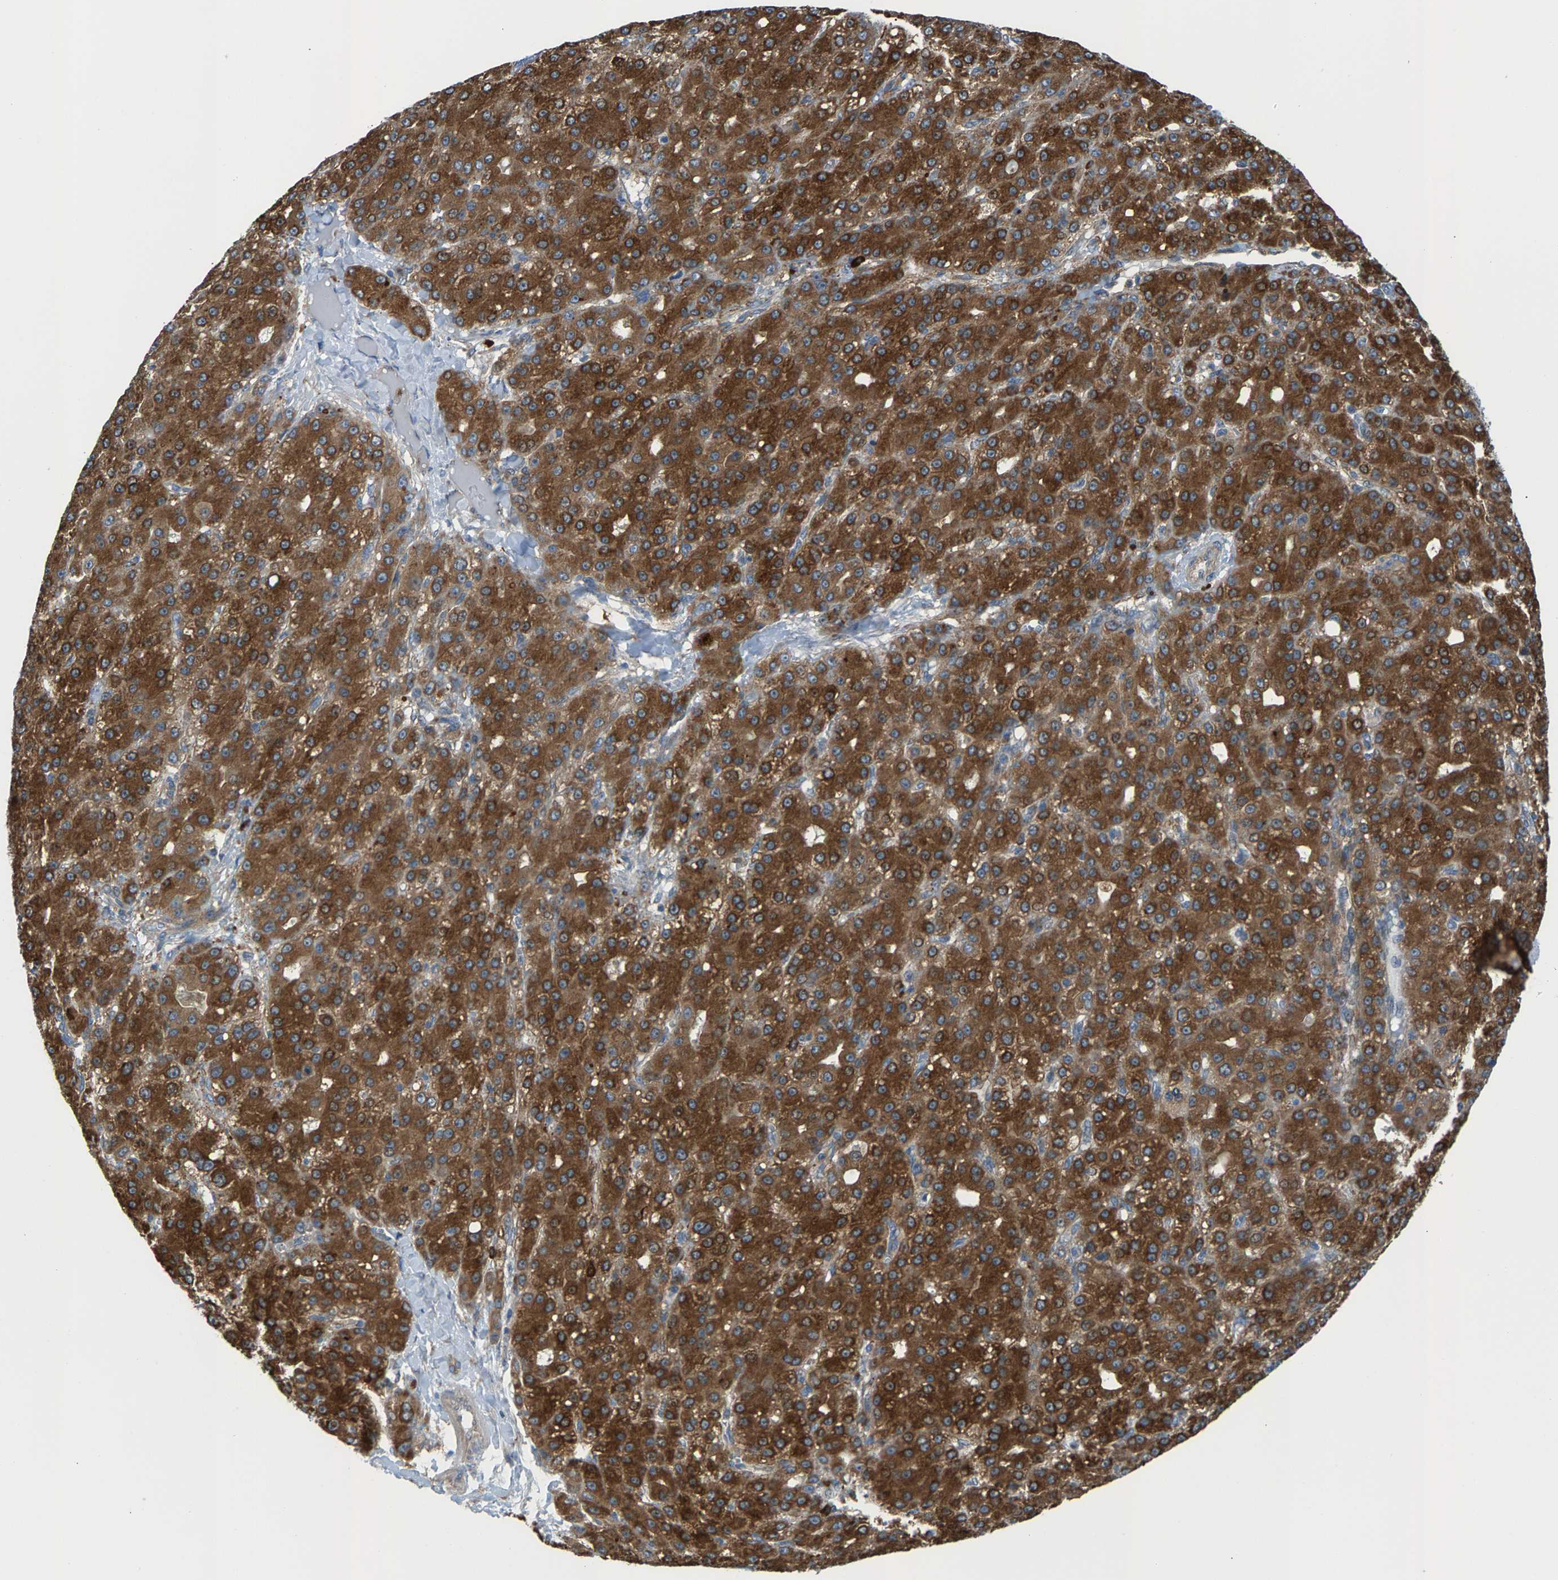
{"staining": {"intensity": "strong", "quantity": ">75%", "location": "cytoplasmic/membranous"}, "tissue": "liver cancer", "cell_type": "Tumor cells", "image_type": "cancer", "snomed": [{"axis": "morphology", "description": "Carcinoma, Hepatocellular, NOS"}, {"axis": "topography", "description": "Liver"}], "caption": "Liver cancer (hepatocellular carcinoma) tissue demonstrates strong cytoplasmic/membranous staining in approximately >75% of tumor cells", "gene": "PDCL", "patient": {"sex": "male", "age": 67}}